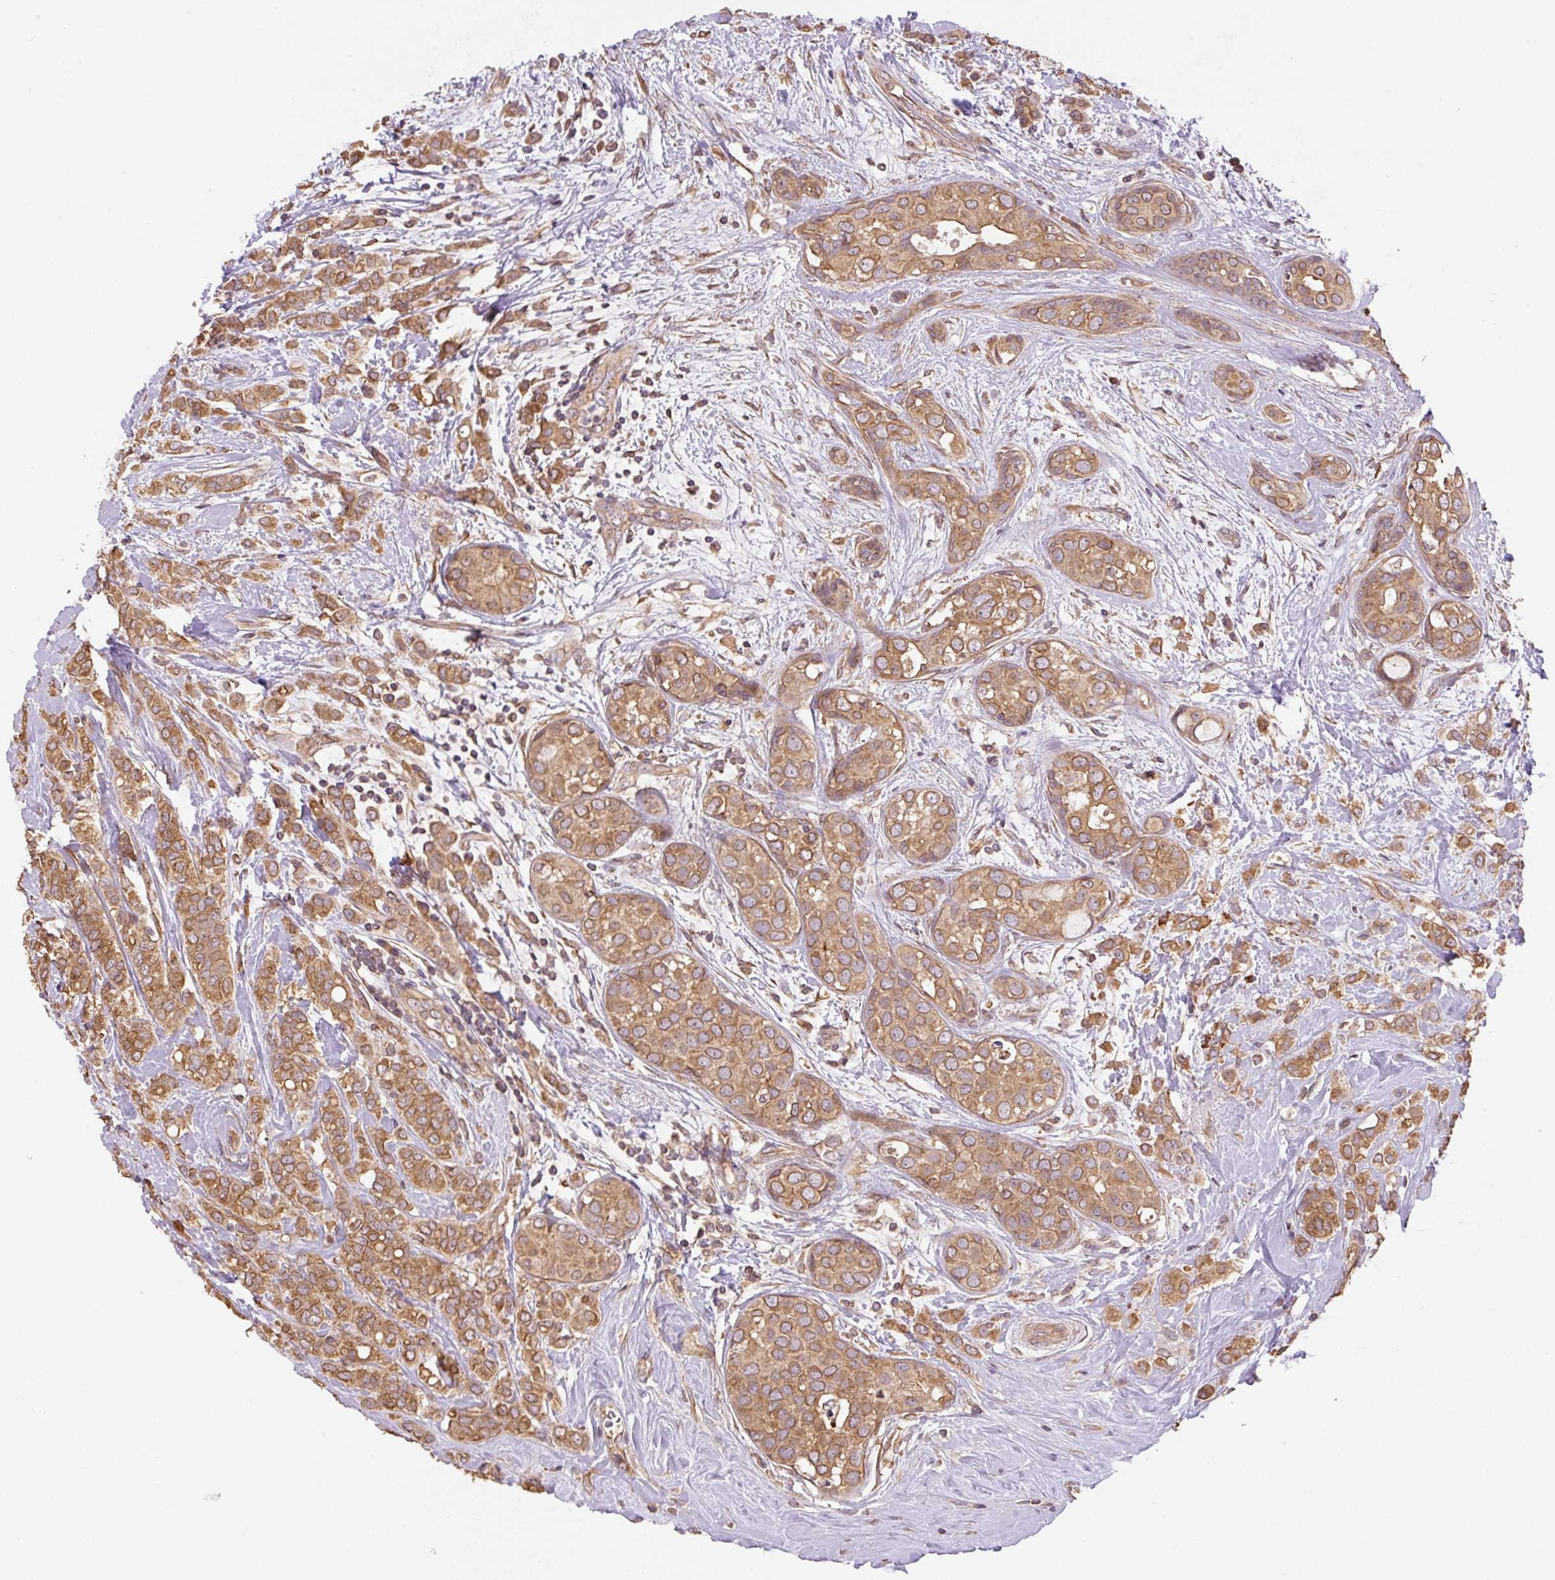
{"staining": {"intensity": "moderate", "quantity": ">75%", "location": "cytoplasmic/membranous"}, "tissue": "breast cancer", "cell_type": "Tumor cells", "image_type": "cancer", "snomed": [{"axis": "morphology", "description": "Lobular carcinoma"}, {"axis": "topography", "description": "Breast"}], "caption": "Breast cancer stained with a protein marker reveals moderate staining in tumor cells.", "gene": "COX8A", "patient": {"sex": "female", "age": 68}}